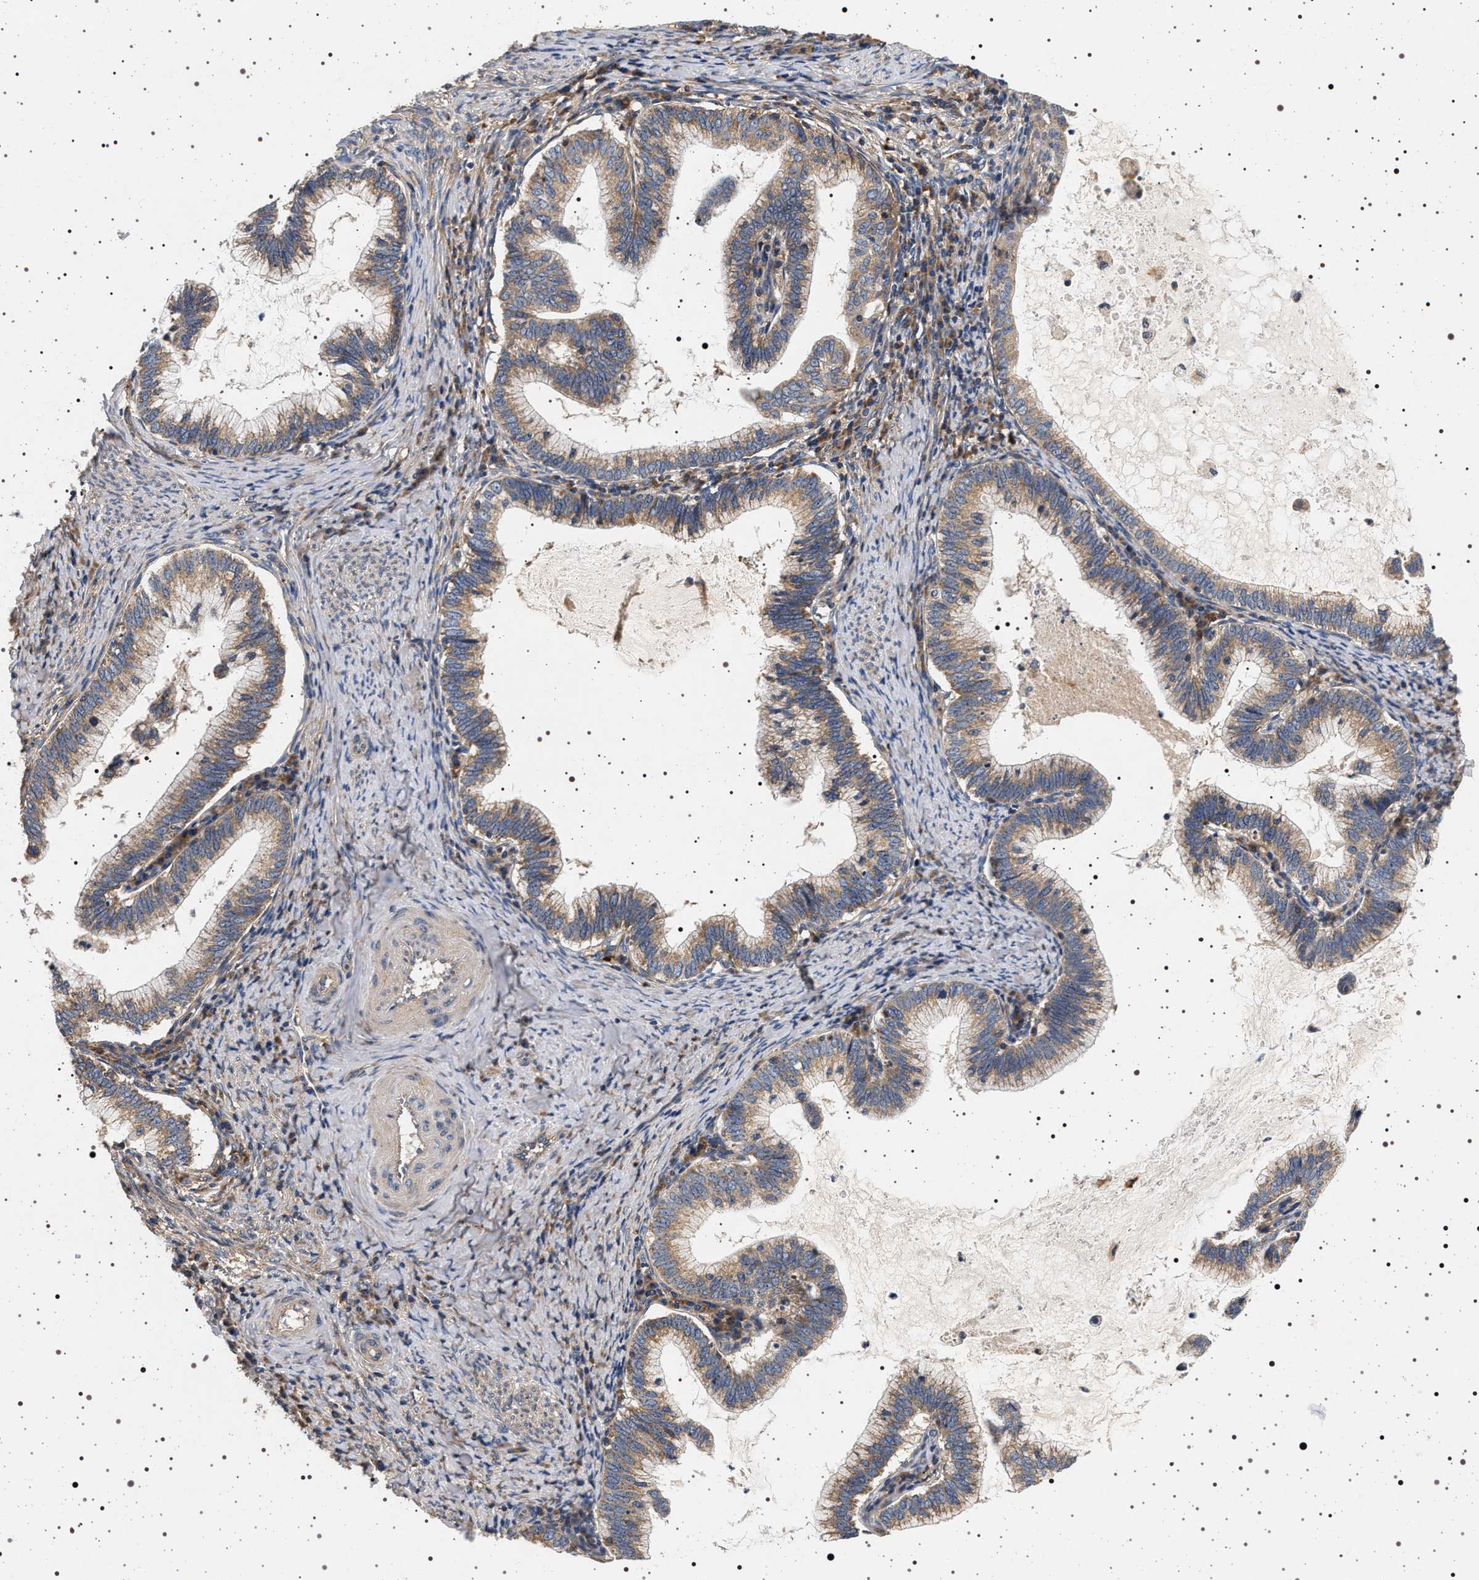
{"staining": {"intensity": "weak", "quantity": ">75%", "location": "cytoplasmic/membranous"}, "tissue": "cervical cancer", "cell_type": "Tumor cells", "image_type": "cancer", "snomed": [{"axis": "morphology", "description": "Adenocarcinoma, NOS"}, {"axis": "topography", "description": "Cervix"}], "caption": "Human cervical cancer stained with a protein marker displays weak staining in tumor cells.", "gene": "DCBLD2", "patient": {"sex": "female", "age": 36}}